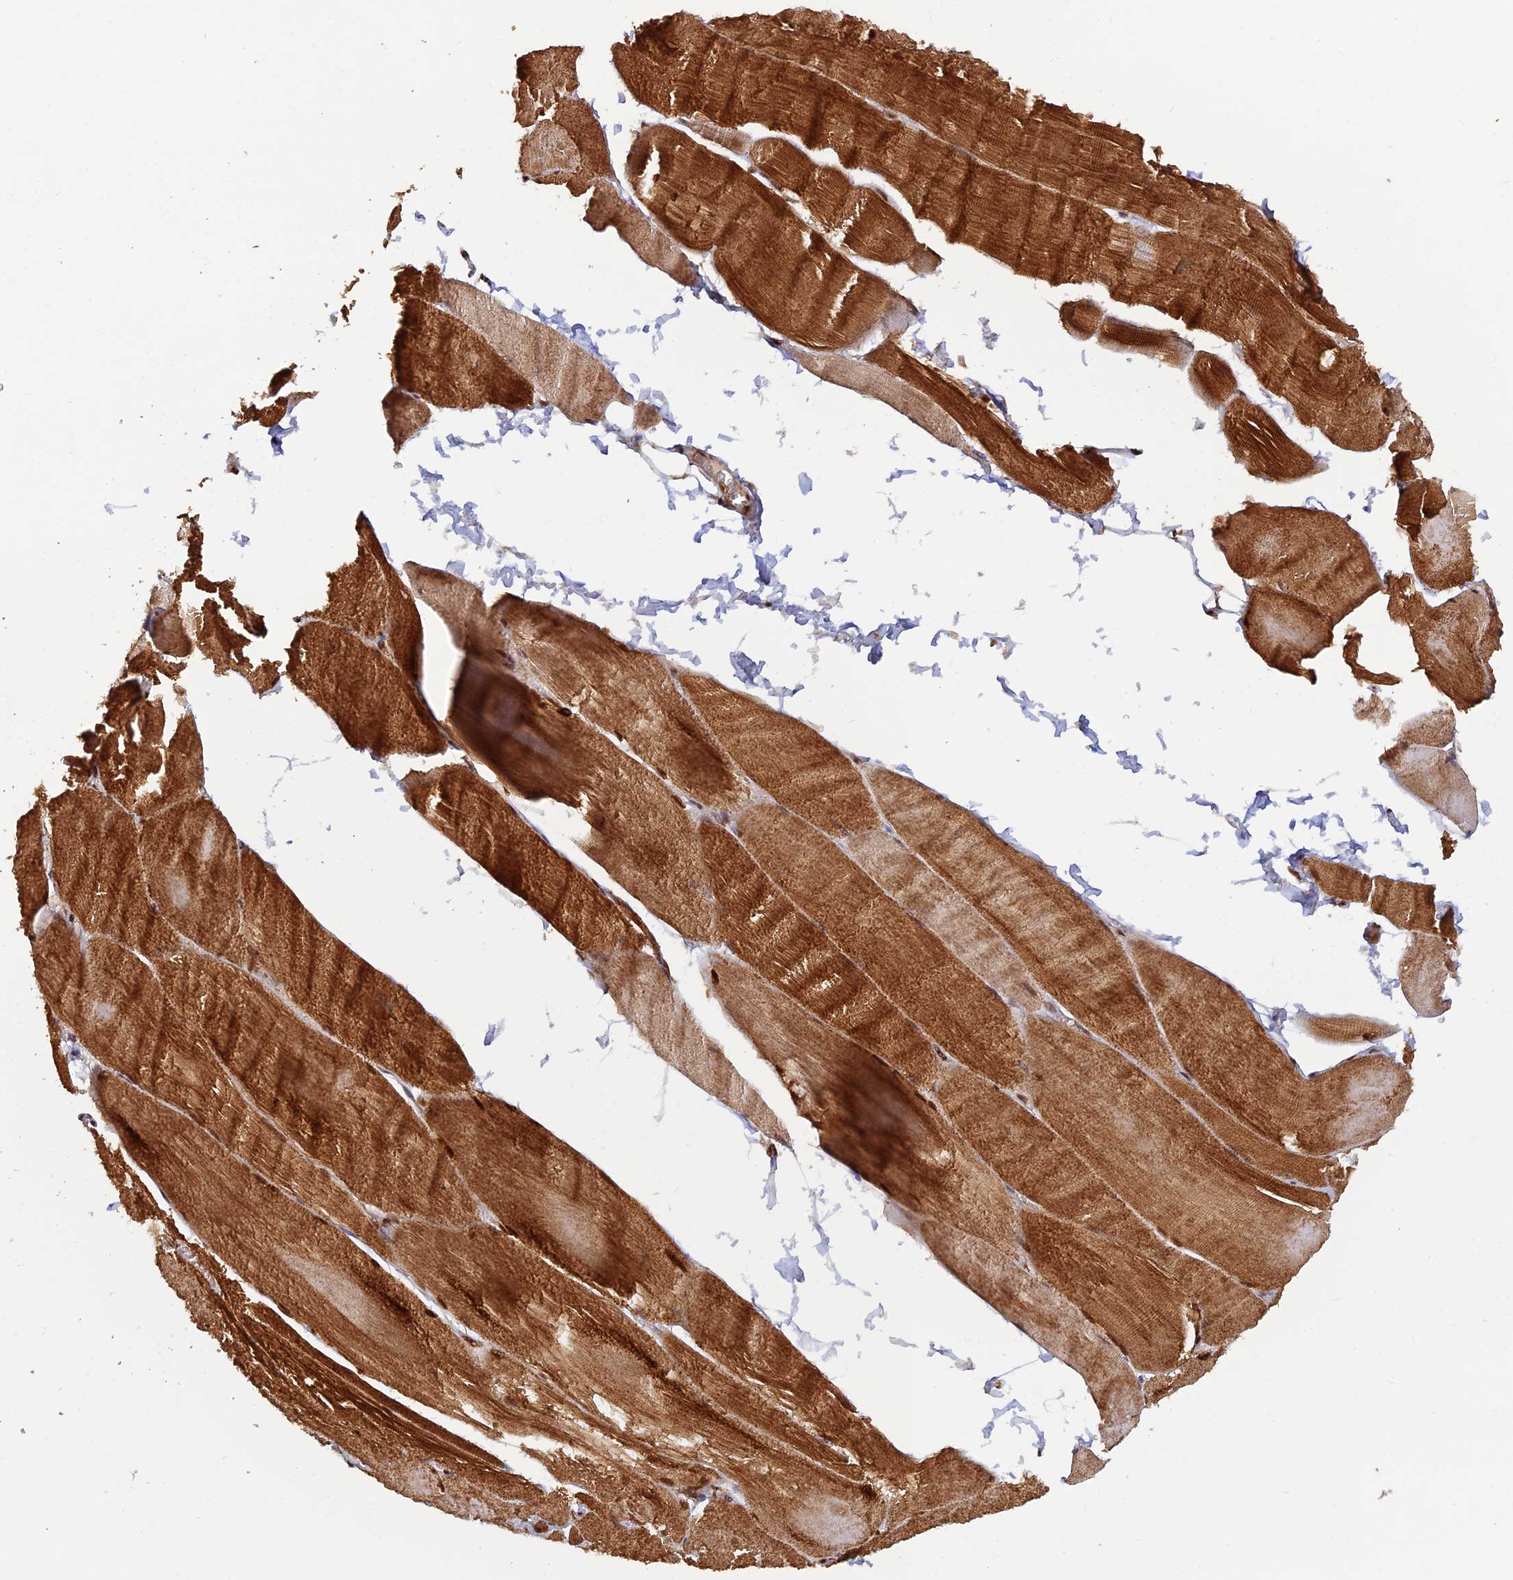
{"staining": {"intensity": "strong", "quantity": ">75%", "location": "cytoplasmic/membranous"}, "tissue": "skeletal muscle", "cell_type": "Myocytes", "image_type": "normal", "snomed": [{"axis": "morphology", "description": "Normal tissue, NOS"}, {"axis": "morphology", "description": "Basal cell carcinoma"}, {"axis": "topography", "description": "Skeletal muscle"}], "caption": "Immunohistochemical staining of benign human skeletal muscle reveals >75% levels of strong cytoplasmic/membranous protein staining in about >75% of myocytes.", "gene": "ZNF565", "patient": {"sex": "female", "age": 64}}